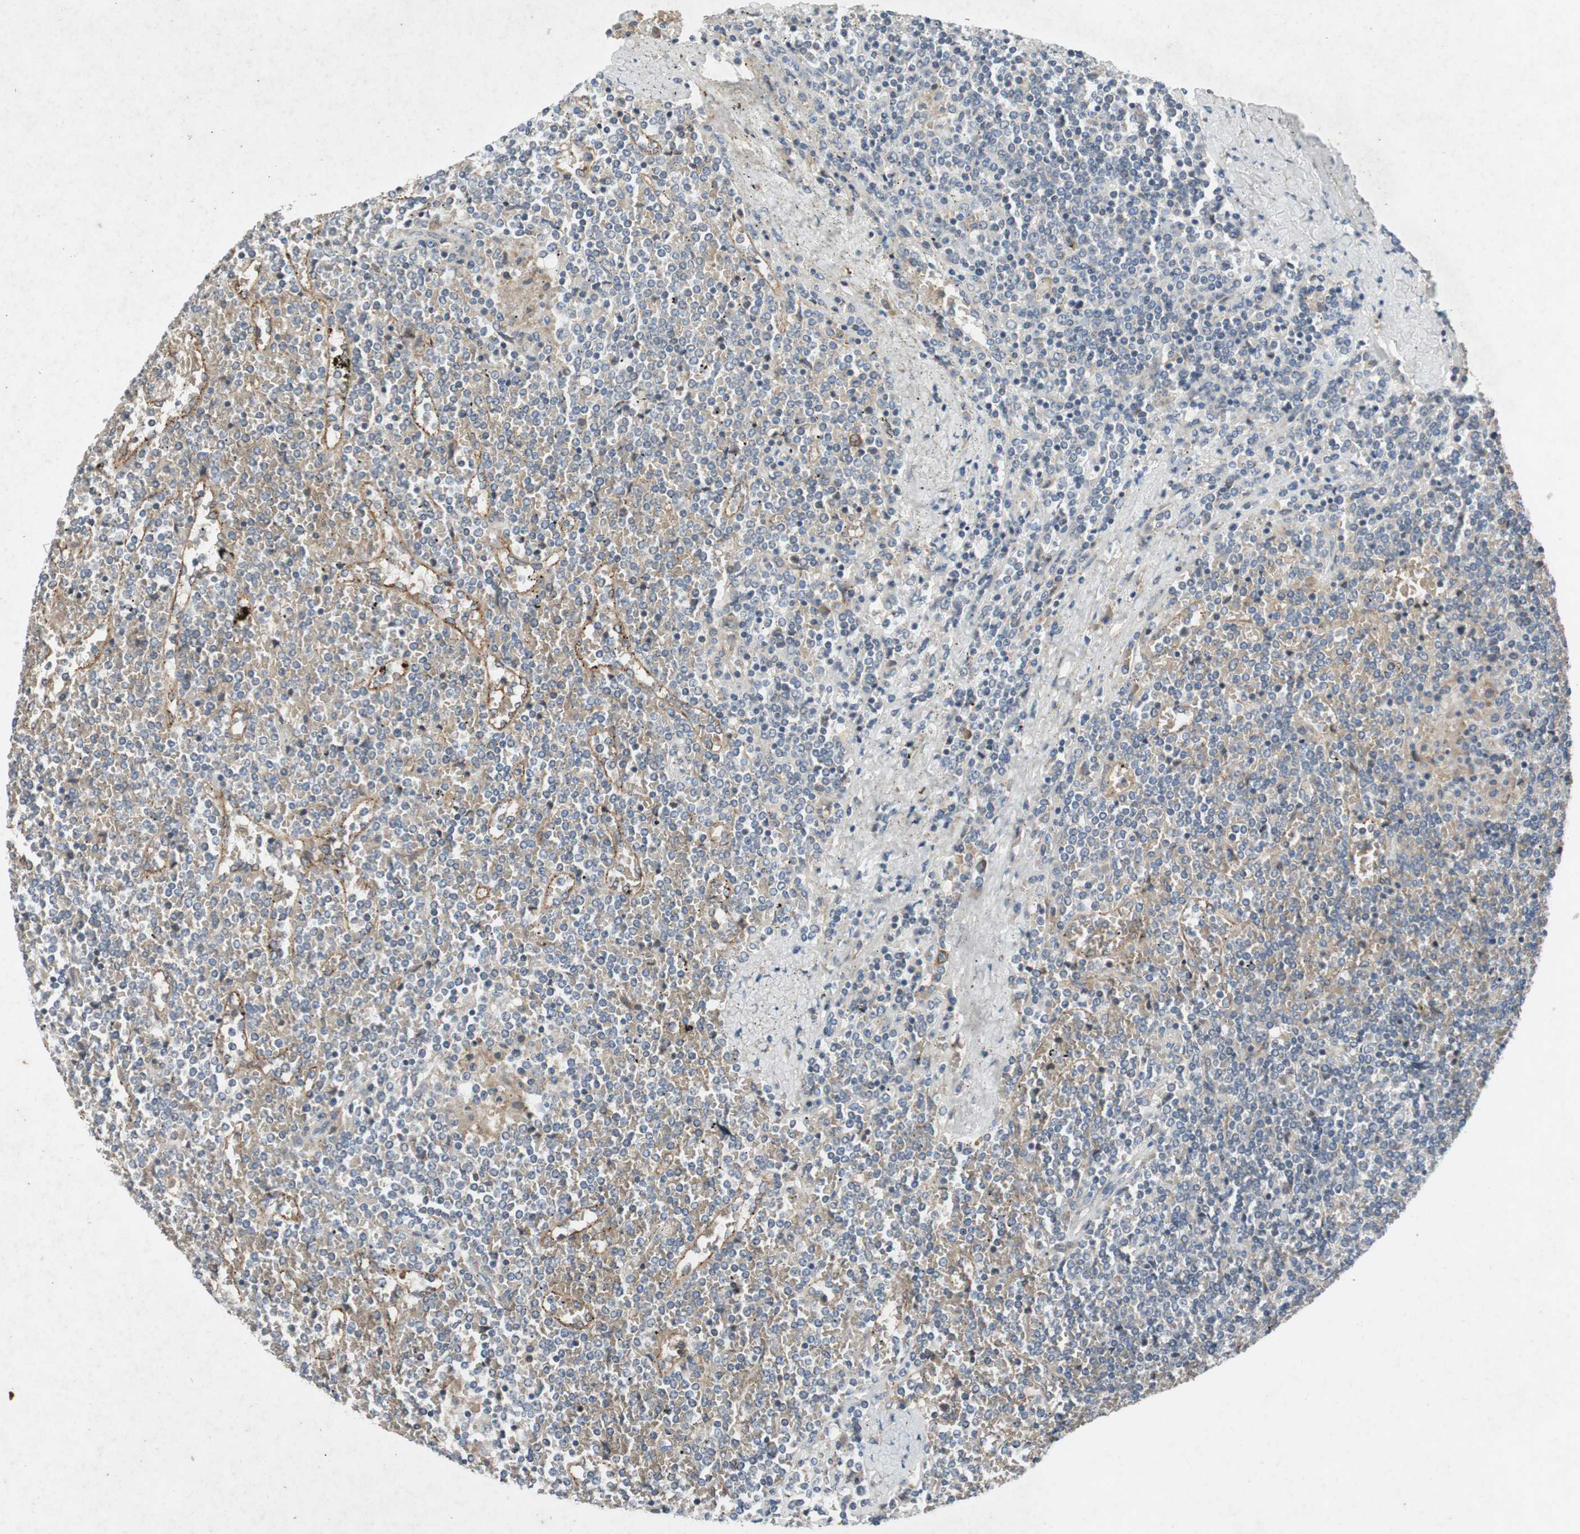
{"staining": {"intensity": "negative", "quantity": "none", "location": "none"}, "tissue": "lymphoma", "cell_type": "Tumor cells", "image_type": "cancer", "snomed": [{"axis": "morphology", "description": "Malignant lymphoma, non-Hodgkin's type, Low grade"}, {"axis": "topography", "description": "Spleen"}], "caption": "An immunohistochemistry (IHC) image of lymphoma is shown. There is no staining in tumor cells of lymphoma.", "gene": "ADD2", "patient": {"sex": "female", "age": 19}}